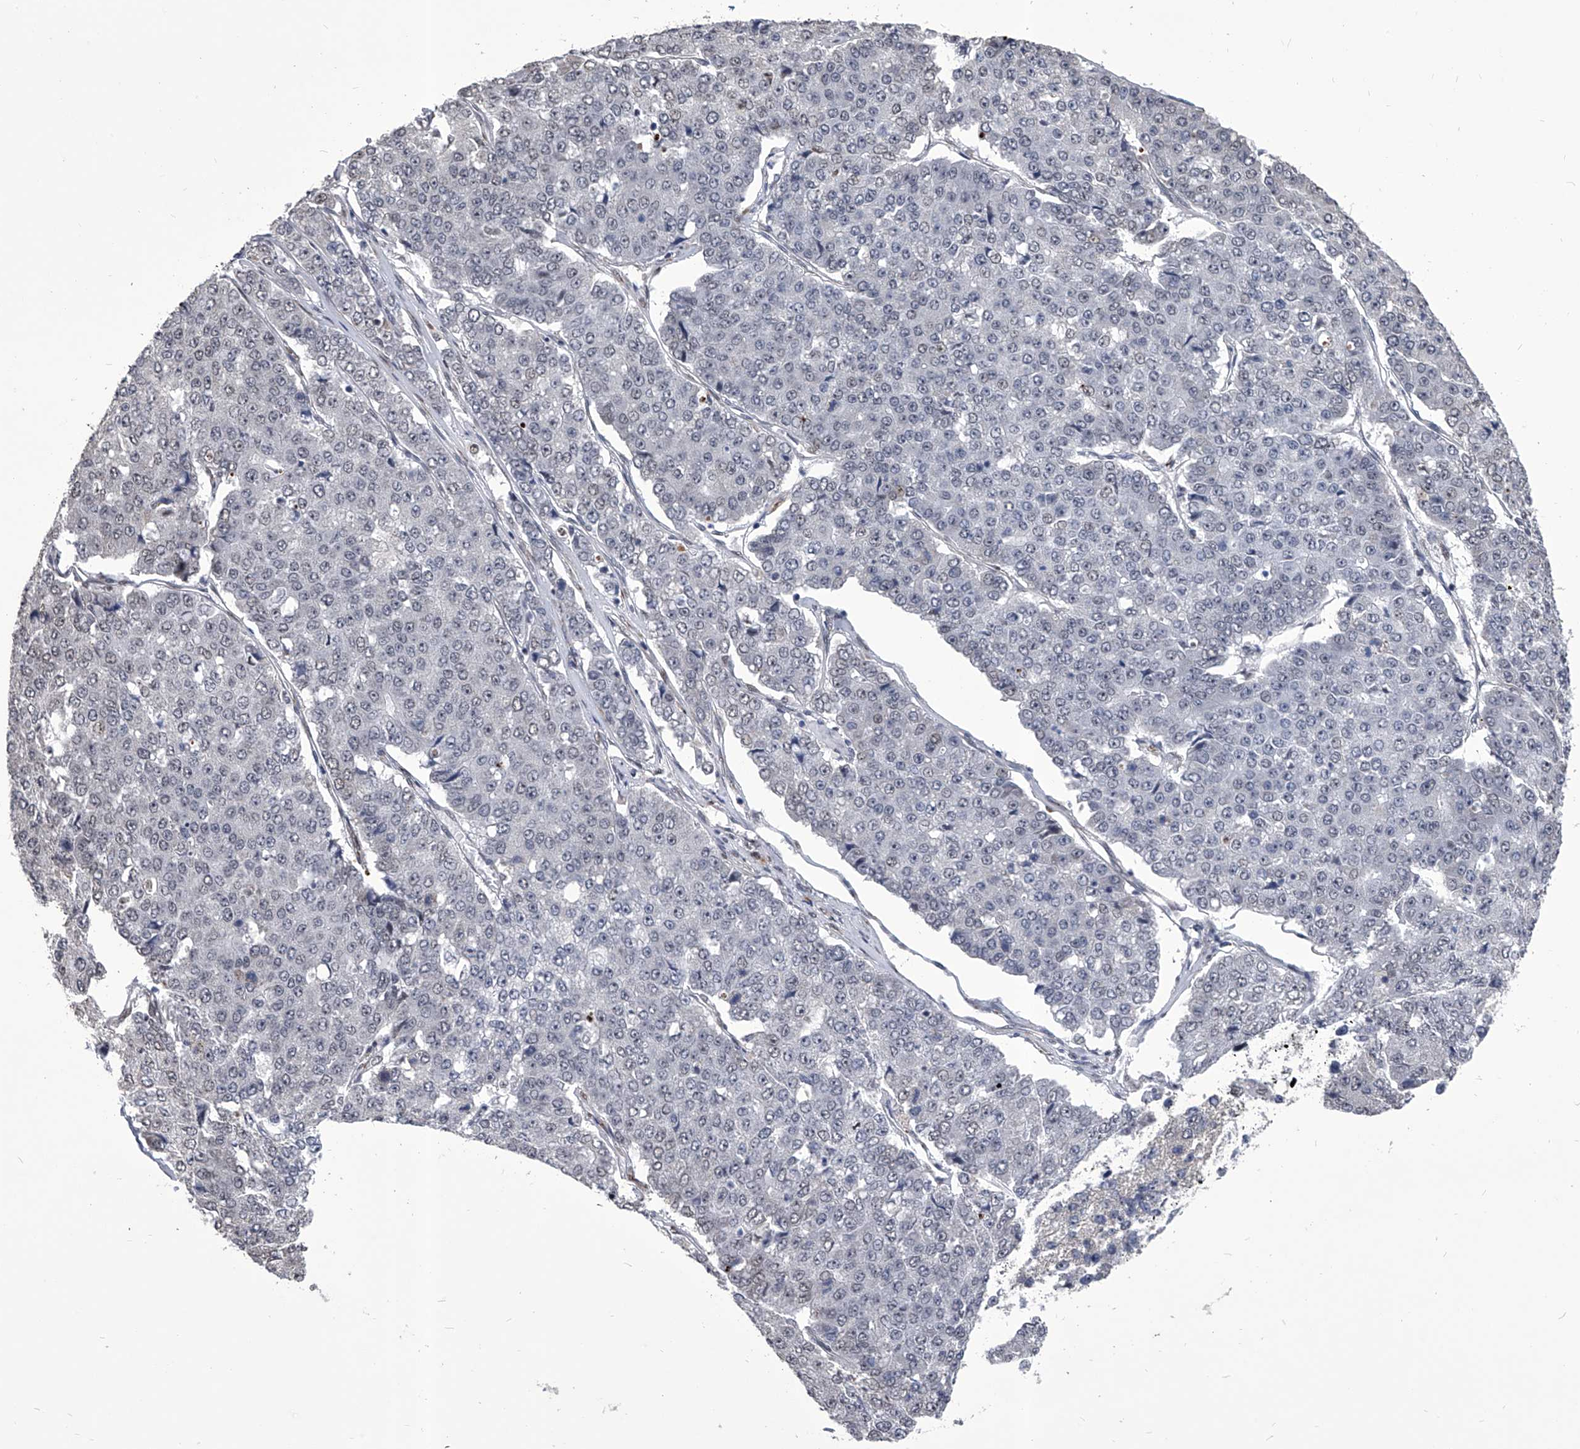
{"staining": {"intensity": "negative", "quantity": "none", "location": "none"}, "tissue": "pancreatic cancer", "cell_type": "Tumor cells", "image_type": "cancer", "snomed": [{"axis": "morphology", "description": "Adenocarcinoma, NOS"}, {"axis": "topography", "description": "Pancreas"}], "caption": "A high-resolution micrograph shows immunohistochemistry (IHC) staining of adenocarcinoma (pancreatic), which displays no significant expression in tumor cells.", "gene": "CMTR1", "patient": {"sex": "male", "age": 50}}